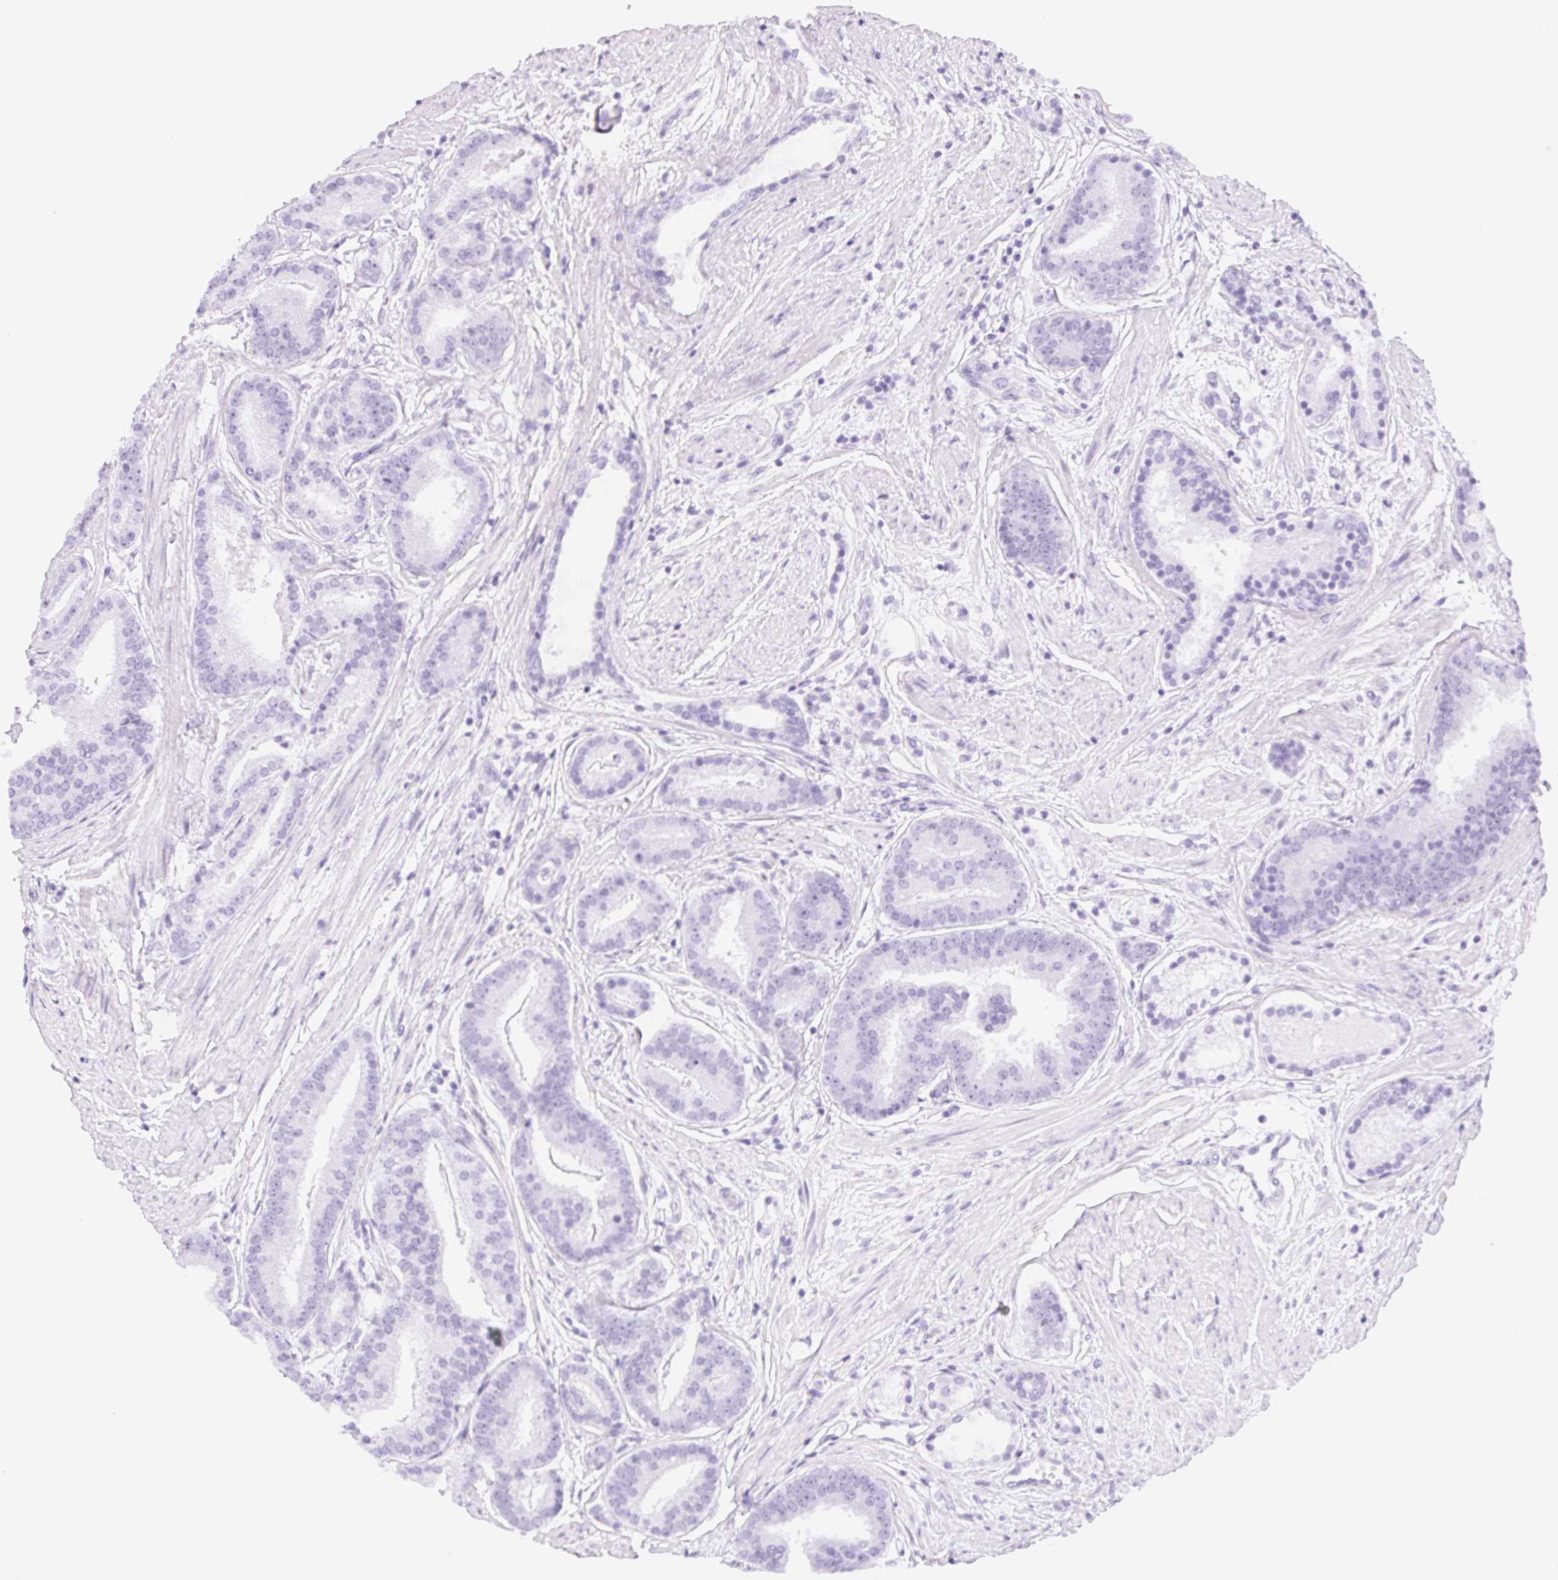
{"staining": {"intensity": "negative", "quantity": "none", "location": "none"}, "tissue": "prostate cancer", "cell_type": "Tumor cells", "image_type": "cancer", "snomed": [{"axis": "morphology", "description": "Adenocarcinoma, High grade"}, {"axis": "topography", "description": "Prostate"}], "caption": "Tumor cells are negative for protein expression in human prostate cancer.", "gene": "CLDN16", "patient": {"sex": "male", "age": 63}}